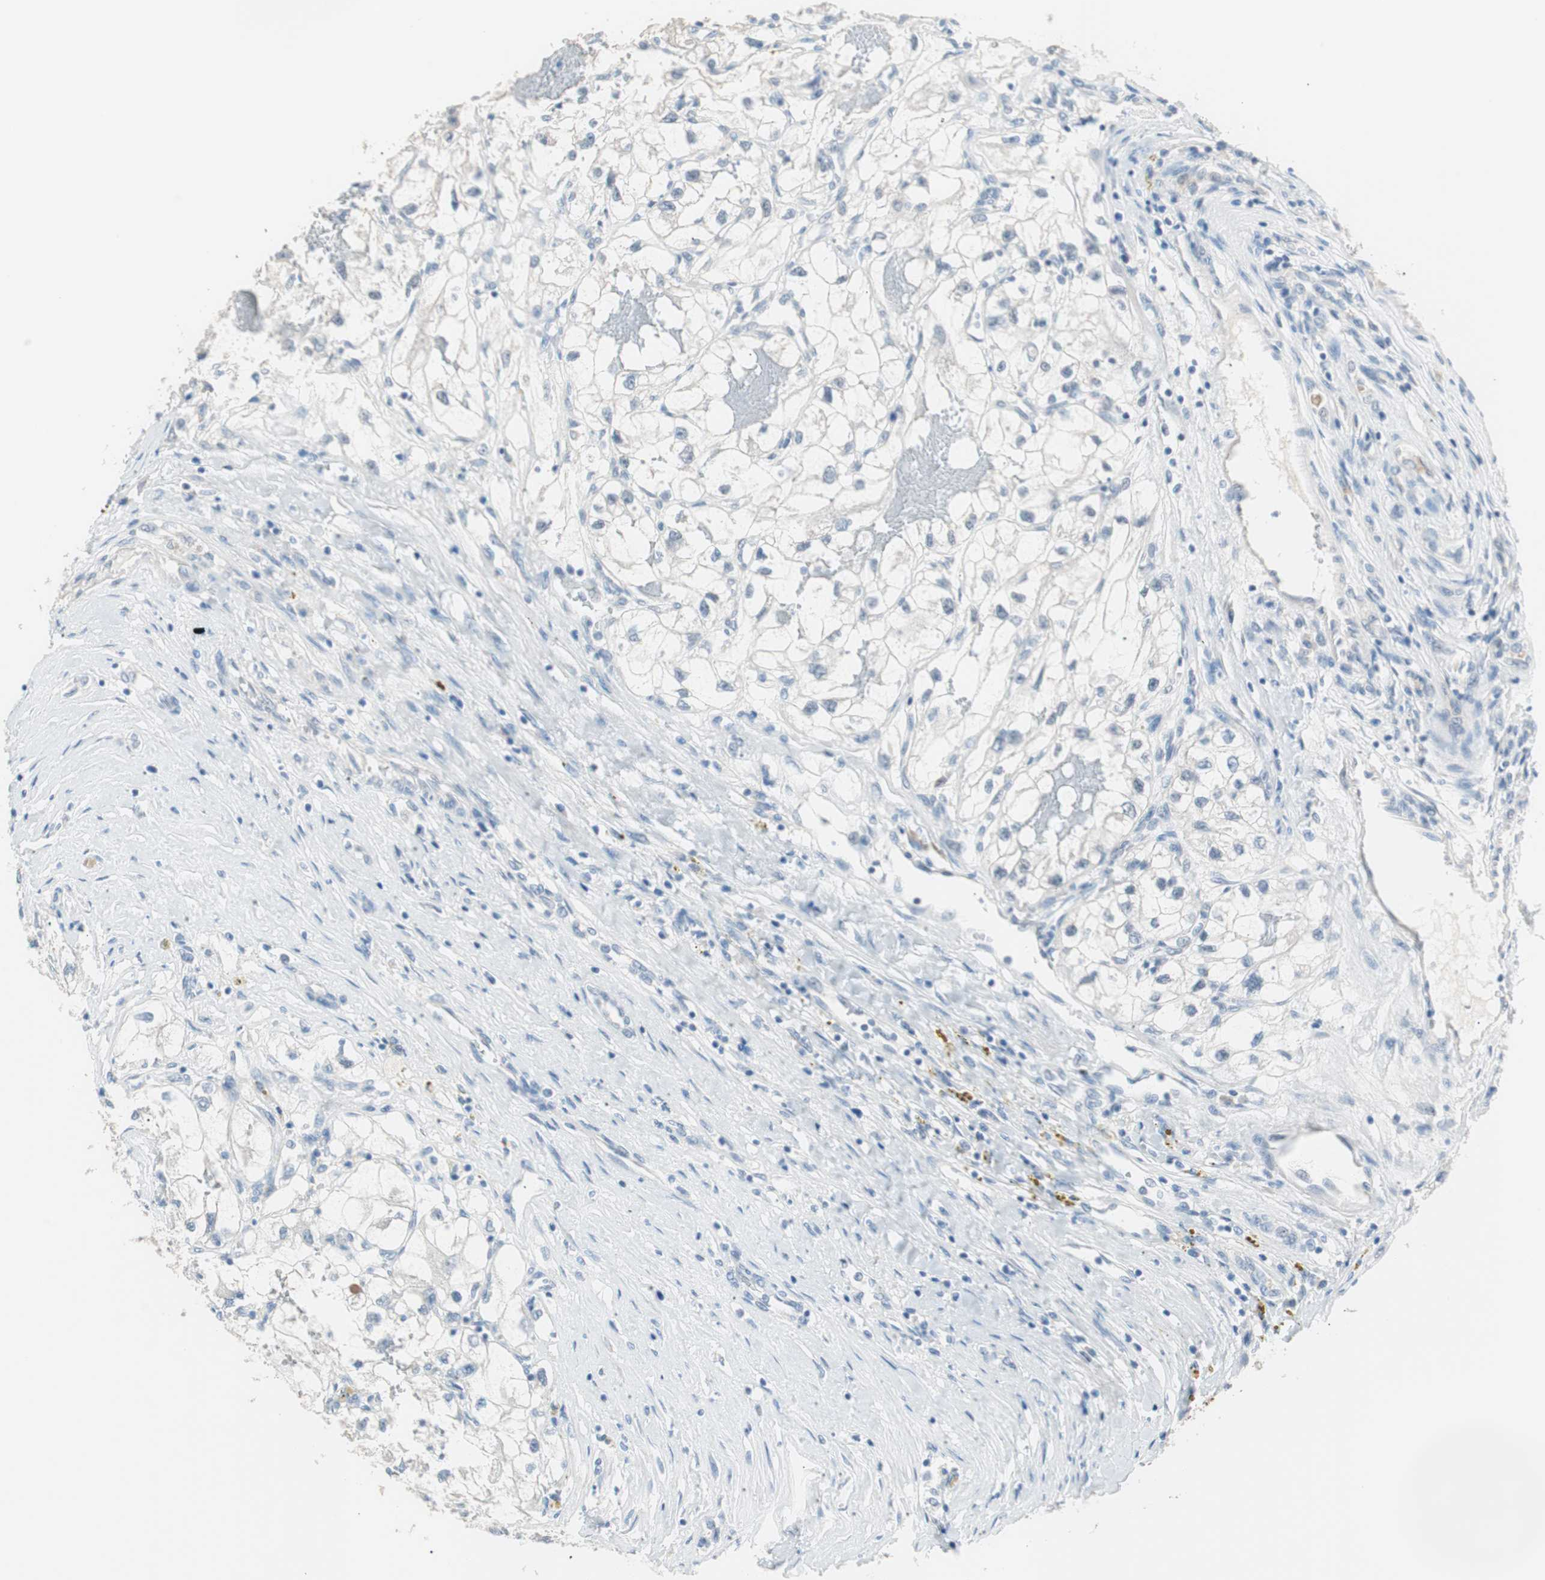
{"staining": {"intensity": "negative", "quantity": "none", "location": "none"}, "tissue": "renal cancer", "cell_type": "Tumor cells", "image_type": "cancer", "snomed": [{"axis": "morphology", "description": "Adenocarcinoma, NOS"}, {"axis": "topography", "description": "Kidney"}], "caption": "Tumor cells show no significant protein staining in renal cancer.", "gene": "VIL1", "patient": {"sex": "female", "age": 70}}